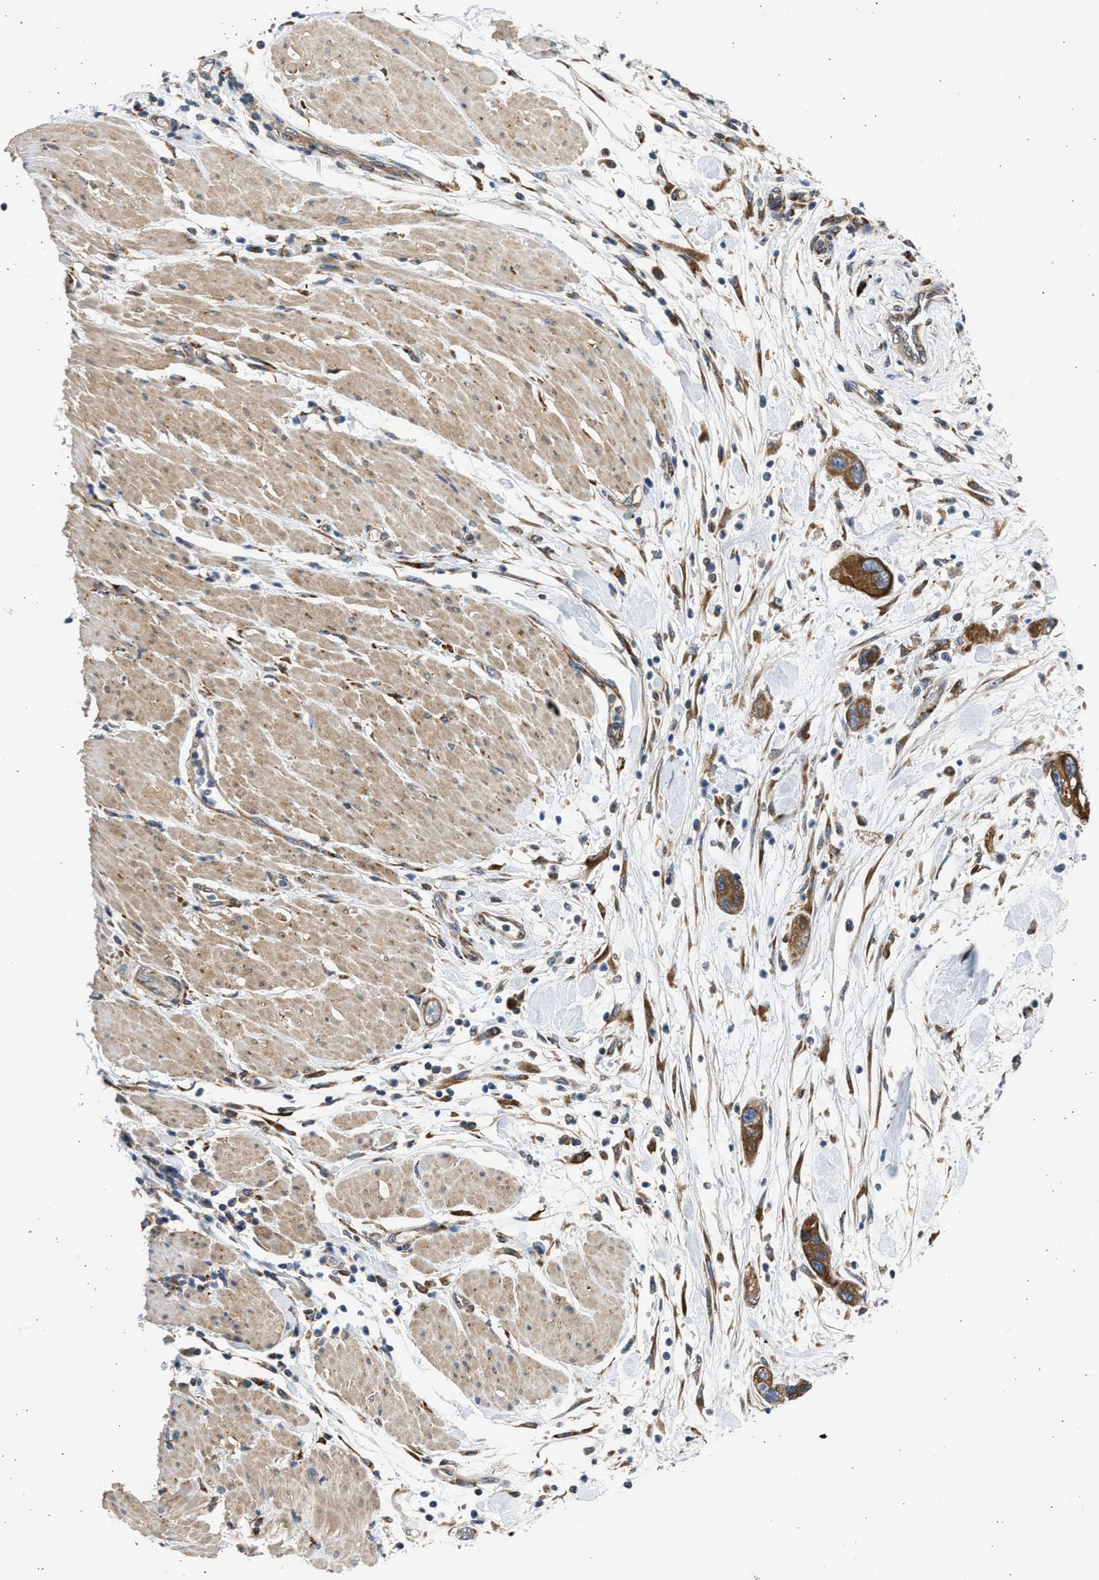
{"staining": {"intensity": "moderate", "quantity": ">75%", "location": "cytoplasmic/membranous"}, "tissue": "pancreatic cancer", "cell_type": "Tumor cells", "image_type": "cancer", "snomed": [{"axis": "morphology", "description": "Normal tissue, NOS"}, {"axis": "morphology", "description": "Adenocarcinoma, NOS"}, {"axis": "topography", "description": "Pancreas"}], "caption": "Protein staining by immunohistochemistry (IHC) reveals moderate cytoplasmic/membranous staining in approximately >75% of tumor cells in pancreatic cancer.", "gene": "PLD2", "patient": {"sex": "female", "age": 71}}